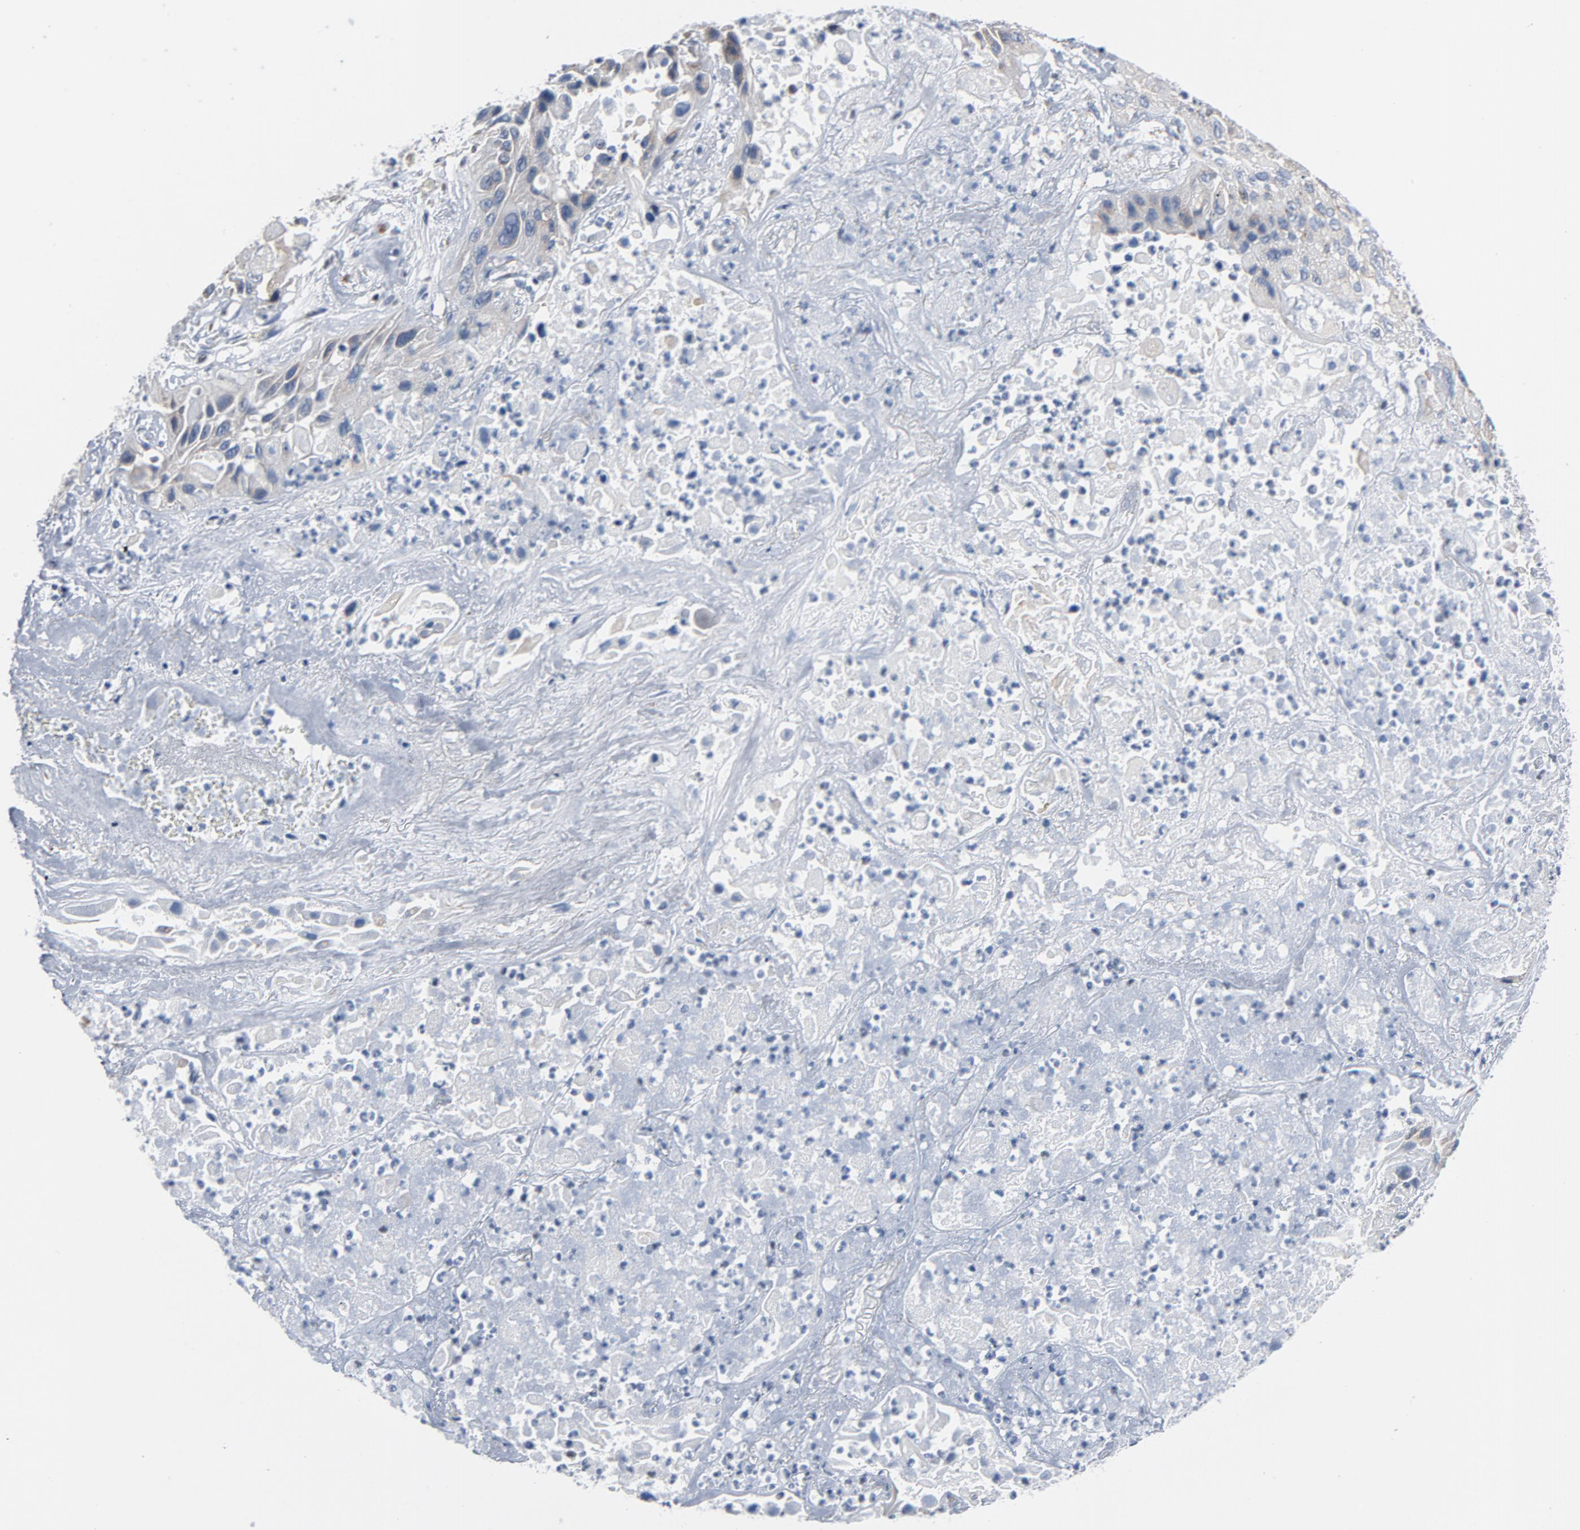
{"staining": {"intensity": "moderate", "quantity": "<25%", "location": "cytoplasmic/membranous"}, "tissue": "lung cancer", "cell_type": "Tumor cells", "image_type": "cancer", "snomed": [{"axis": "morphology", "description": "Squamous cell carcinoma, NOS"}, {"axis": "topography", "description": "Lung"}], "caption": "Protein staining by immunohistochemistry (IHC) demonstrates moderate cytoplasmic/membranous expression in approximately <25% of tumor cells in squamous cell carcinoma (lung). (DAB IHC, brown staining for protein, blue staining for nuclei).", "gene": "YIPF6", "patient": {"sex": "female", "age": 76}}